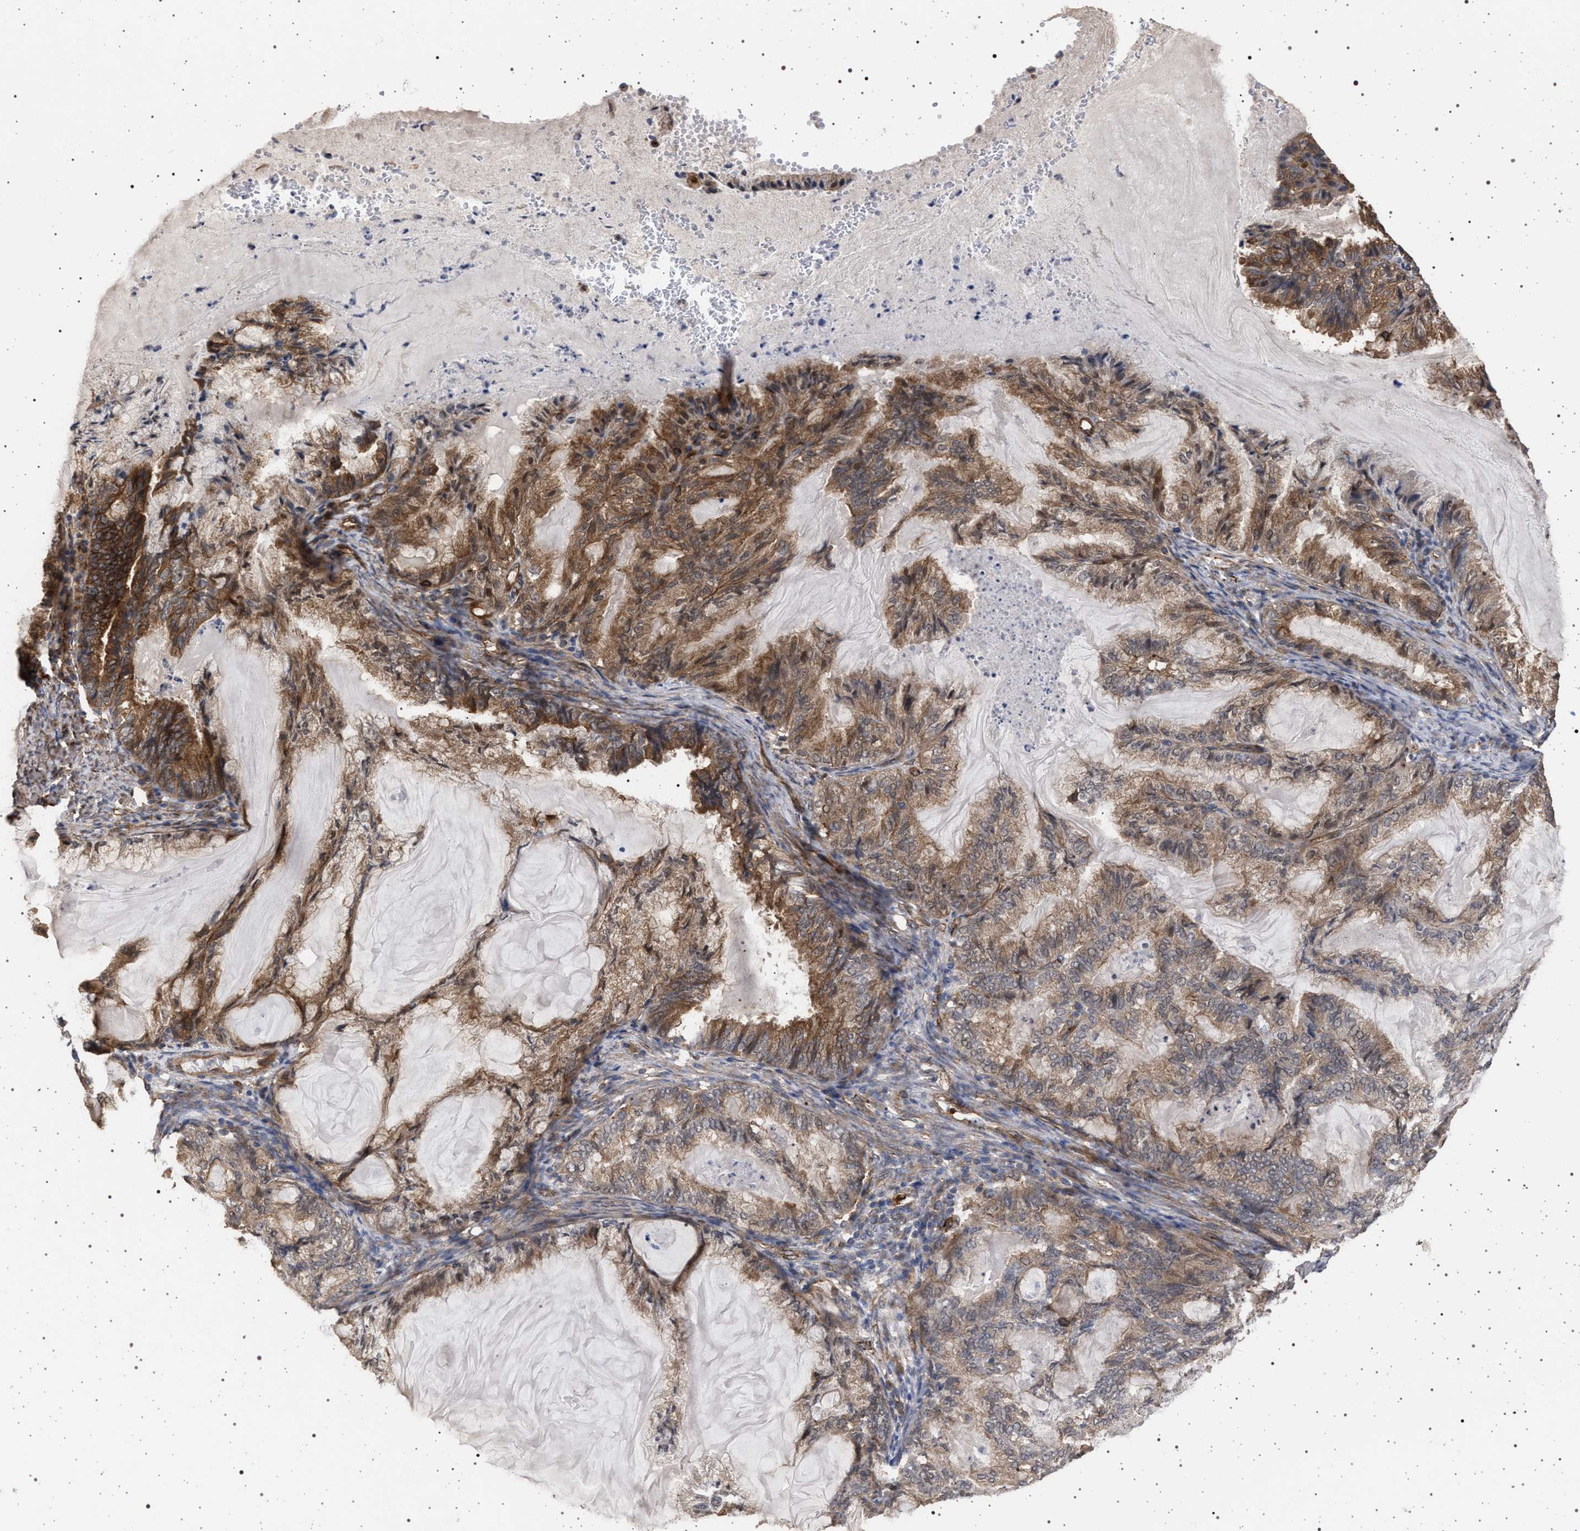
{"staining": {"intensity": "moderate", "quantity": "25%-75%", "location": "cytoplasmic/membranous"}, "tissue": "endometrial cancer", "cell_type": "Tumor cells", "image_type": "cancer", "snomed": [{"axis": "morphology", "description": "Adenocarcinoma, NOS"}, {"axis": "topography", "description": "Endometrium"}], "caption": "Human adenocarcinoma (endometrial) stained with a brown dye demonstrates moderate cytoplasmic/membranous positive expression in approximately 25%-75% of tumor cells.", "gene": "IFT20", "patient": {"sex": "female", "age": 86}}